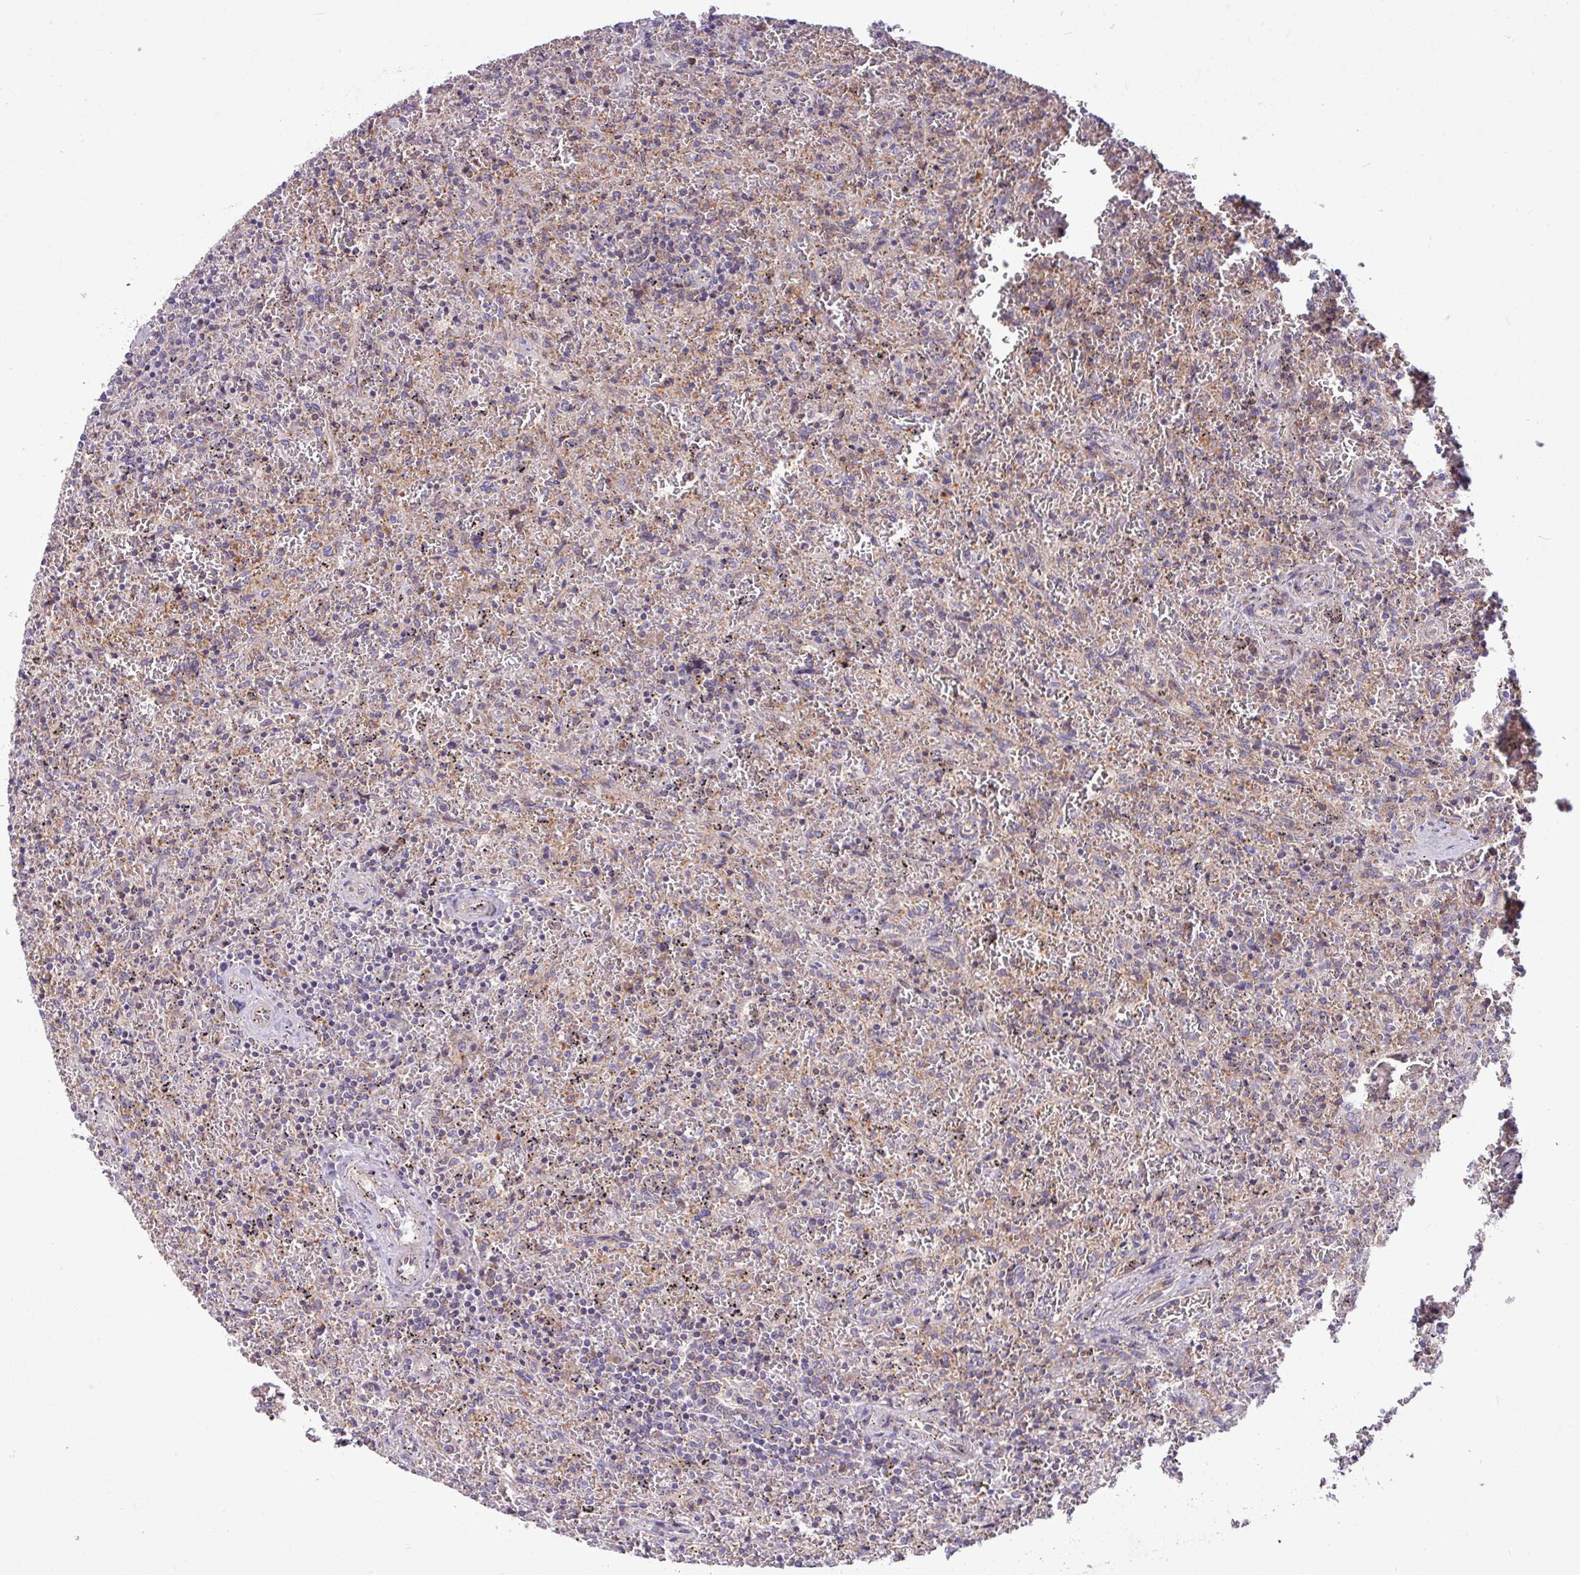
{"staining": {"intensity": "negative", "quantity": "none", "location": "none"}, "tissue": "lymphoma", "cell_type": "Tumor cells", "image_type": "cancer", "snomed": [{"axis": "morphology", "description": "Malignant lymphoma, non-Hodgkin's type, Low grade"}, {"axis": "topography", "description": "Spleen"}], "caption": "Tumor cells are negative for protein expression in human lymphoma.", "gene": "LSM12", "patient": {"sex": "female", "age": 64}}